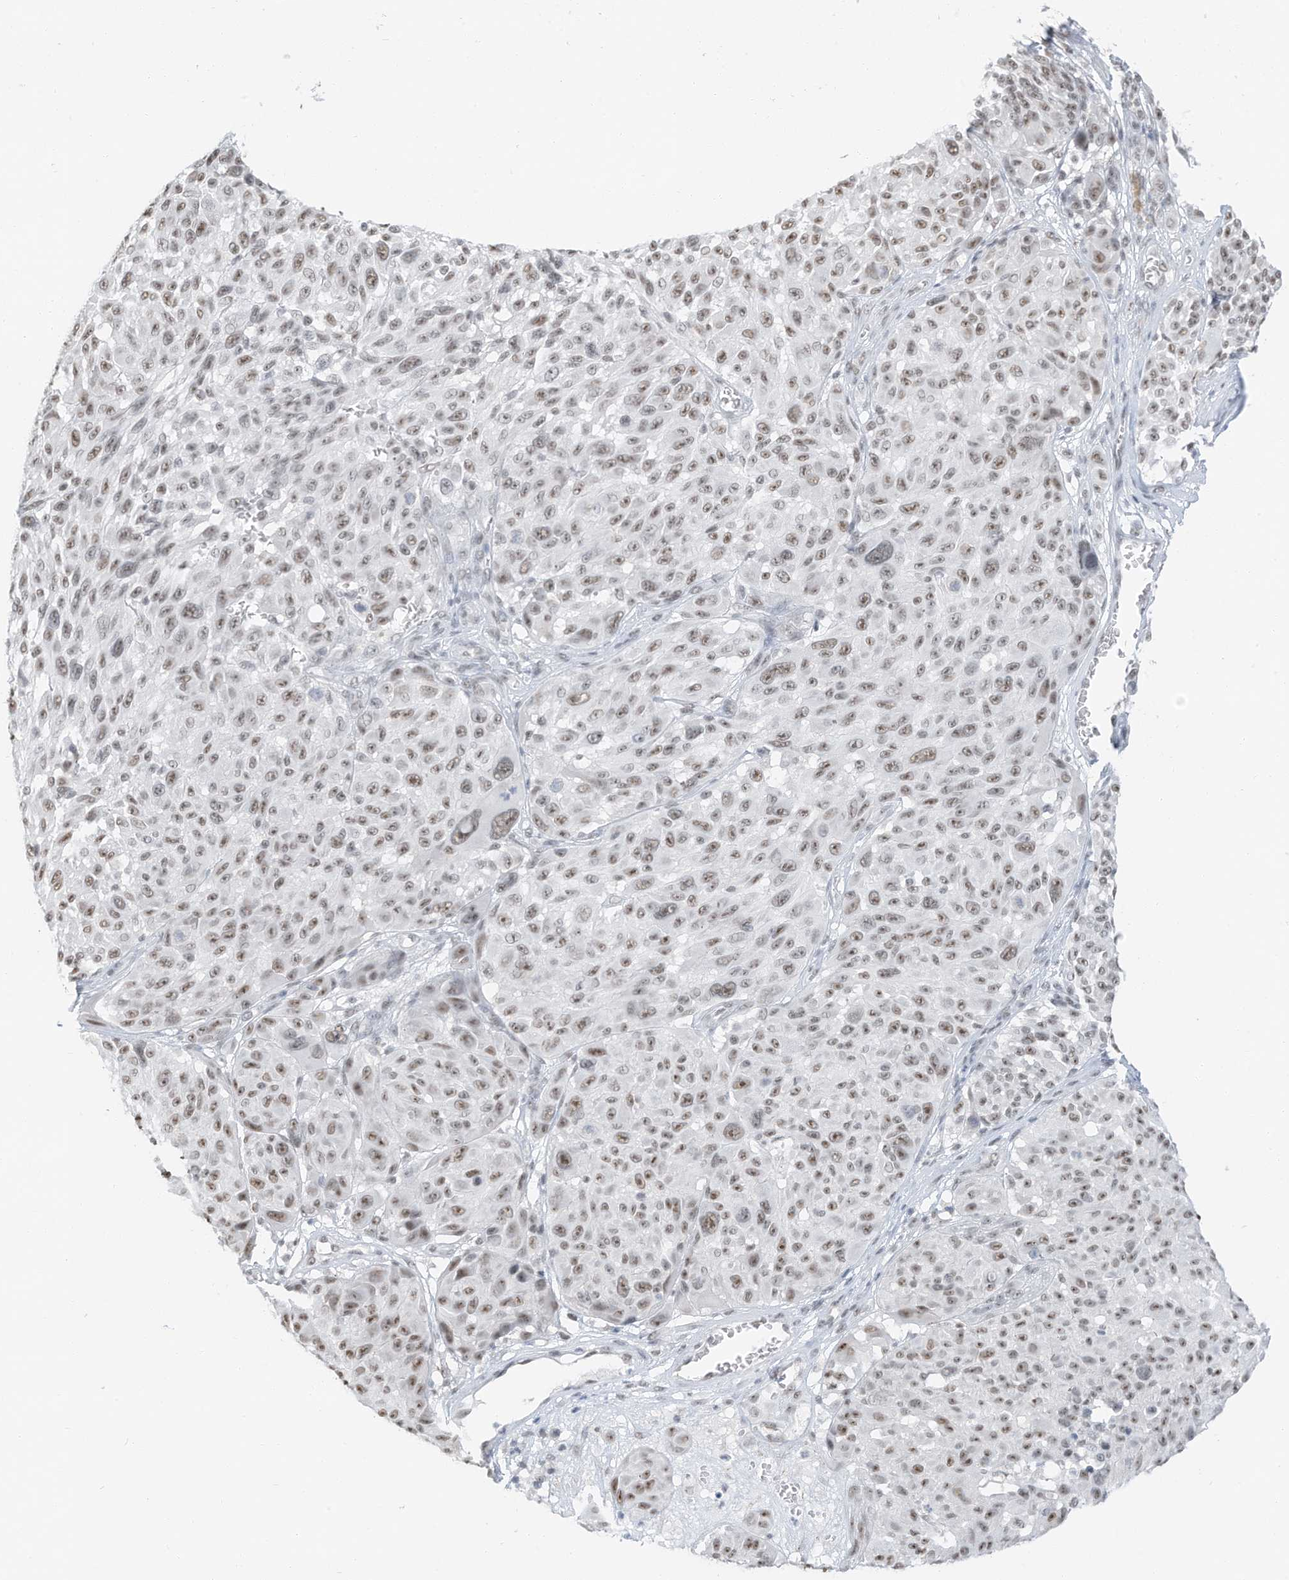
{"staining": {"intensity": "moderate", "quantity": "25%-75%", "location": "nuclear"}, "tissue": "melanoma", "cell_type": "Tumor cells", "image_type": "cancer", "snomed": [{"axis": "morphology", "description": "Malignant melanoma, NOS"}, {"axis": "topography", "description": "Skin"}], "caption": "Protein positivity by immunohistochemistry (IHC) shows moderate nuclear staining in about 25%-75% of tumor cells in malignant melanoma.", "gene": "PGC", "patient": {"sex": "male", "age": 83}}